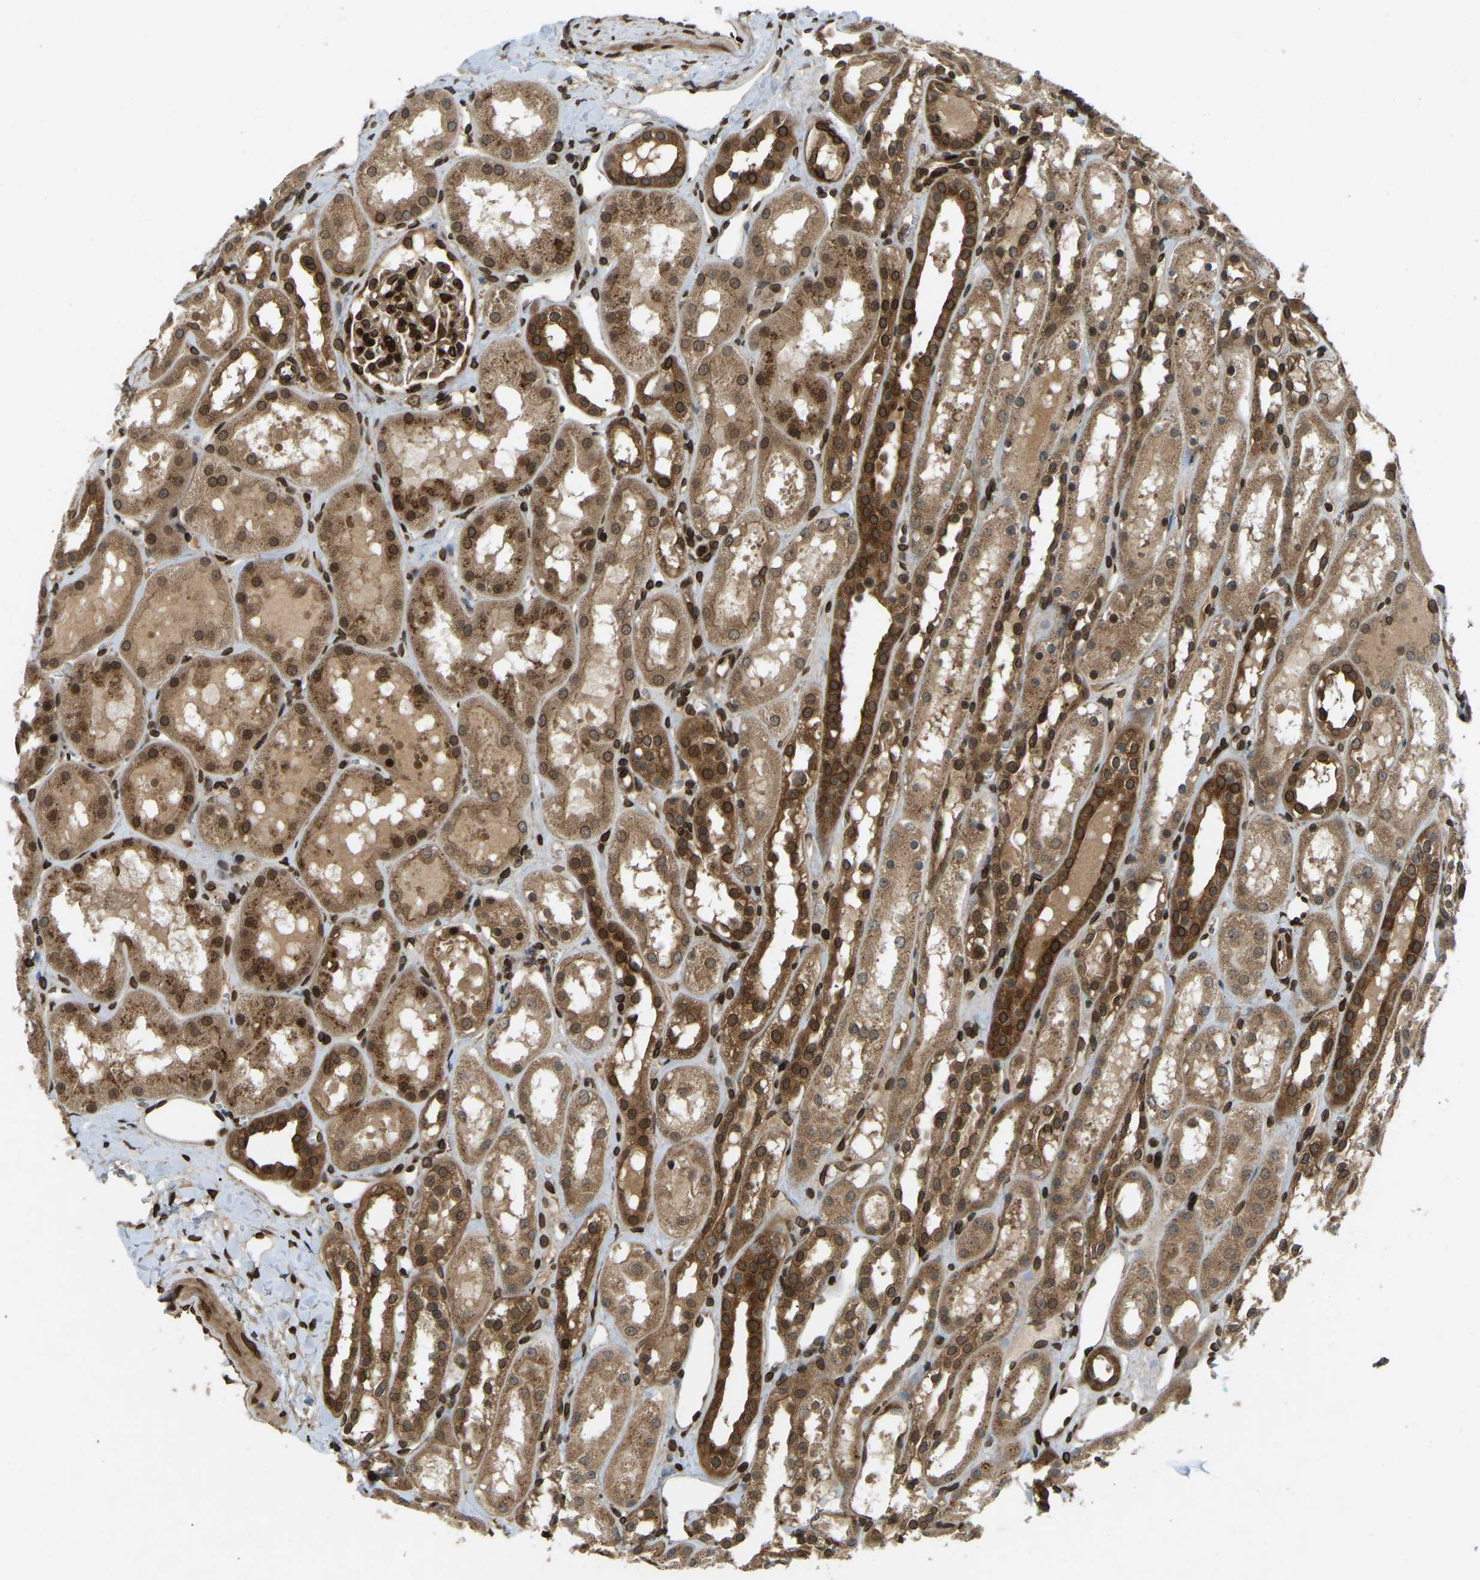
{"staining": {"intensity": "moderate", "quantity": ">75%", "location": "cytoplasmic/membranous,nuclear"}, "tissue": "kidney", "cell_type": "Cells in glomeruli", "image_type": "normal", "snomed": [{"axis": "morphology", "description": "Normal tissue, NOS"}, {"axis": "topography", "description": "Kidney"}, {"axis": "topography", "description": "Urinary bladder"}], "caption": "Brown immunohistochemical staining in unremarkable kidney reveals moderate cytoplasmic/membranous,nuclear staining in approximately >75% of cells in glomeruli. (Stains: DAB (3,3'-diaminobenzidine) in brown, nuclei in blue, Microscopy: brightfield microscopy at high magnification).", "gene": "SYNE1", "patient": {"sex": "male", "age": 16}}